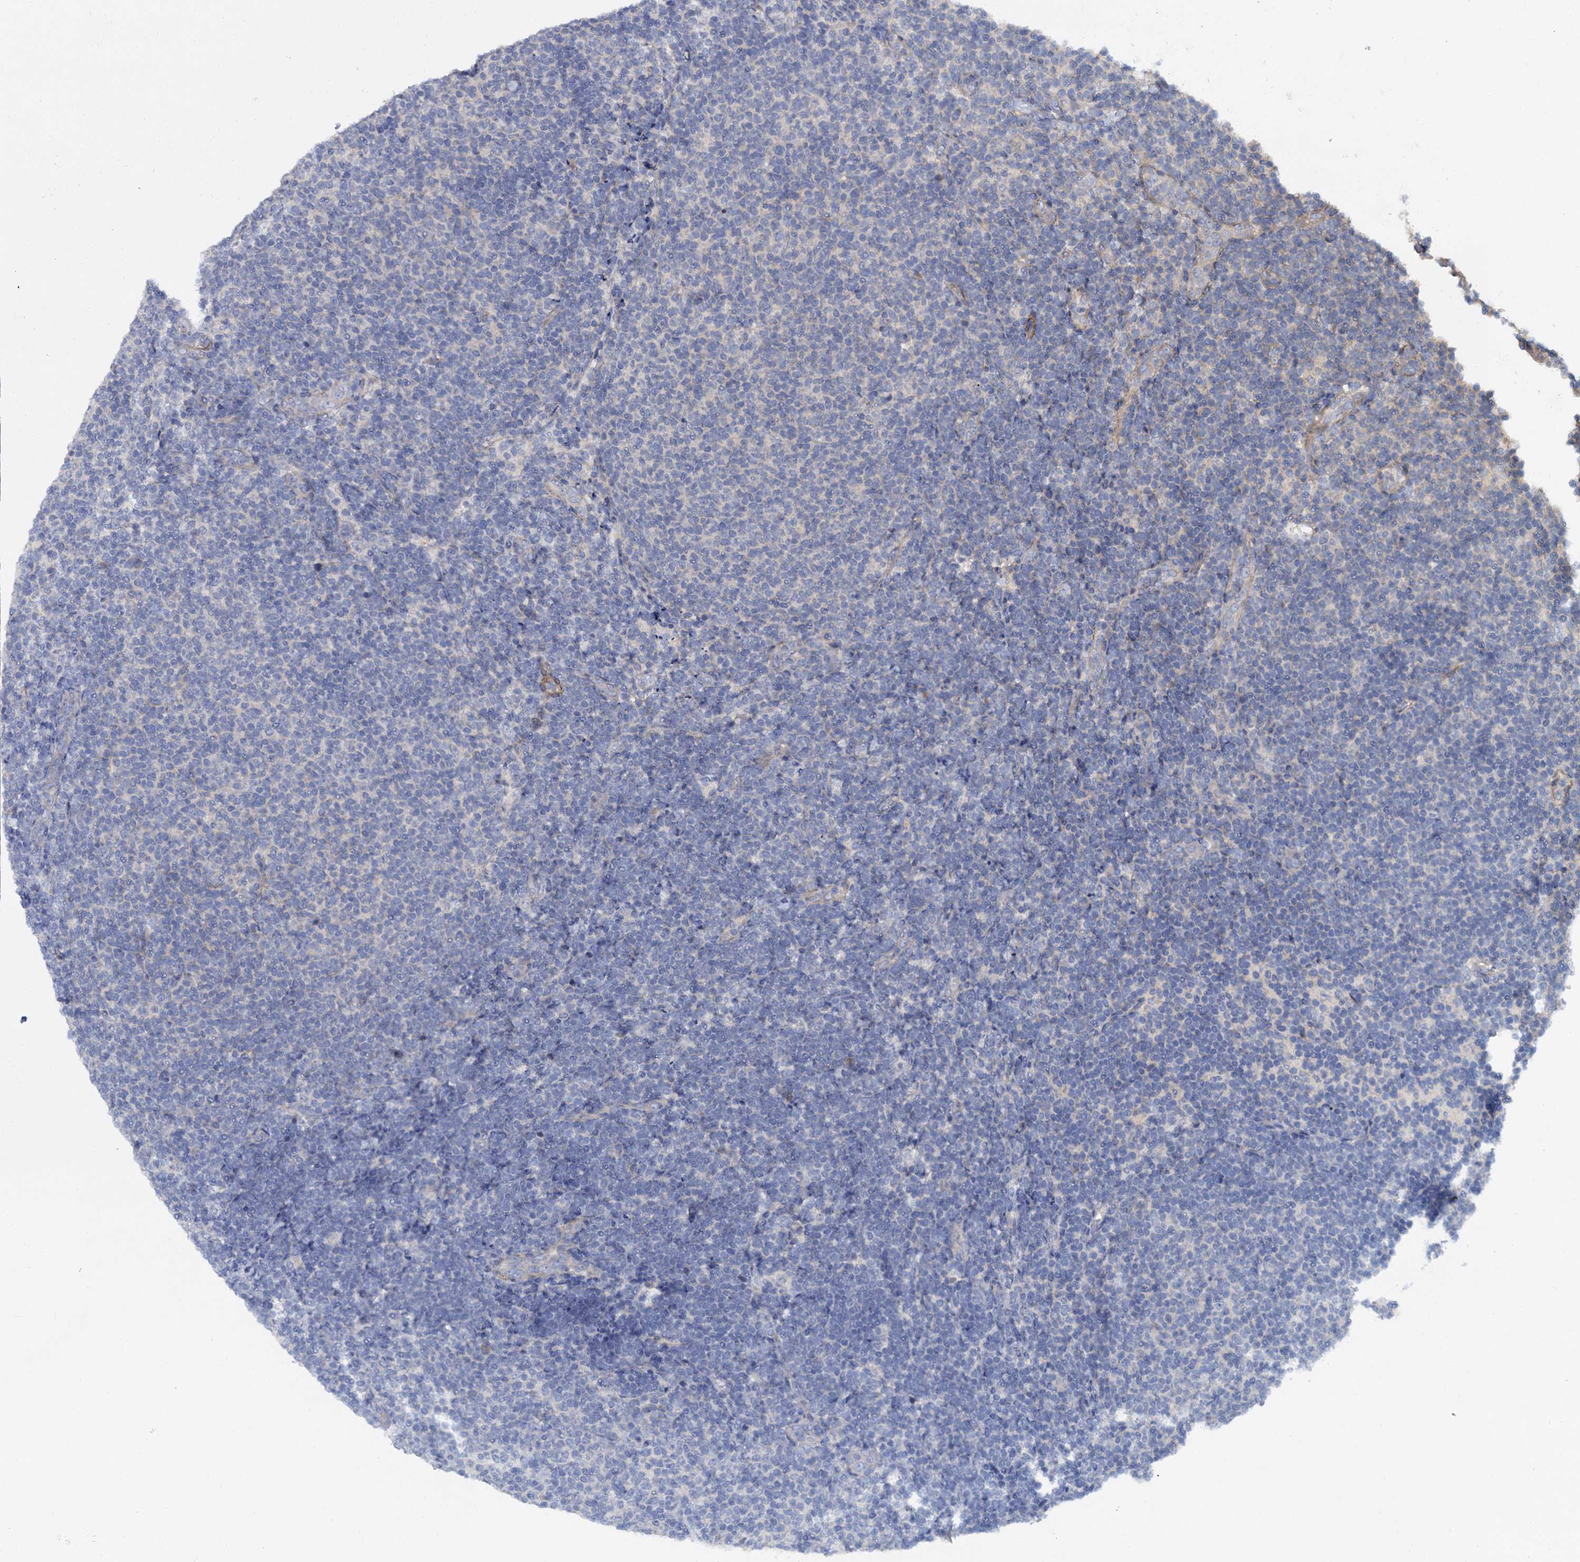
{"staining": {"intensity": "negative", "quantity": "none", "location": "none"}, "tissue": "lymphoma", "cell_type": "Tumor cells", "image_type": "cancer", "snomed": [{"axis": "morphology", "description": "Malignant lymphoma, non-Hodgkin's type, Low grade"}, {"axis": "topography", "description": "Lymph node"}], "caption": "Malignant lymphoma, non-Hodgkin's type (low-grade) was stained to show a protein in brown. There is no significant staining in tumor cells.", "gene": "ISM2", "patient": {"sex": "male", "age": 66}}